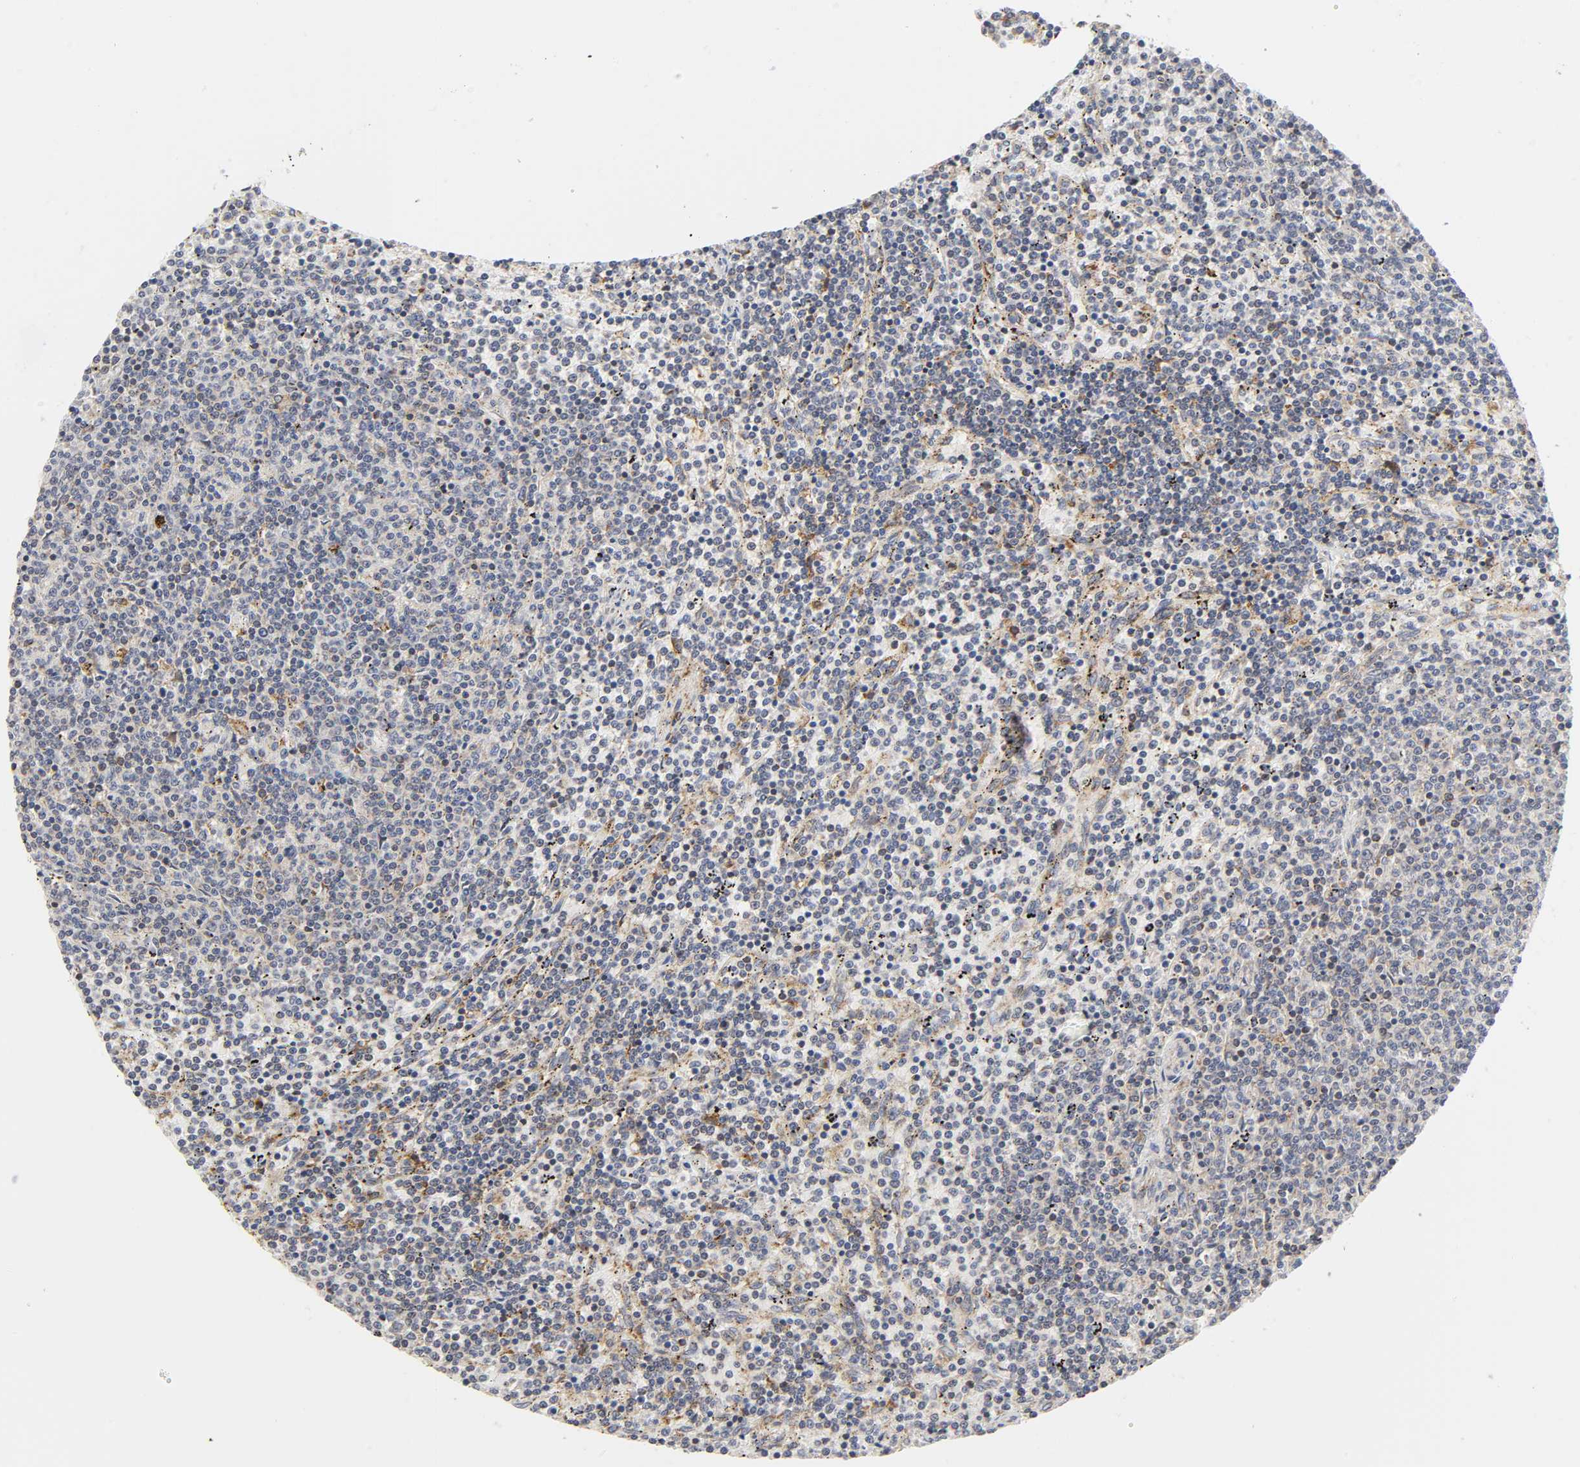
{"staining": {"intensity": "negative", "quantity": "none", "location": "none"}, "tissue": "lymphoma", "cell_type": "Tumor cells", "image_type": "cancer", "snomed": [{"axis": "morphology", "description": "Malignant lymphoma, non-Hodgkin's type, Low grade"}, {"axis": "topography", "description": "Spleen"}], "caption": "A photomicrograph of human malignant lymphoma, non-Hodgkin's type (low-grade) is negative for staining in tumor cells.", "gene": "BAX", "patient": {"sex": "female", "age": 50}}